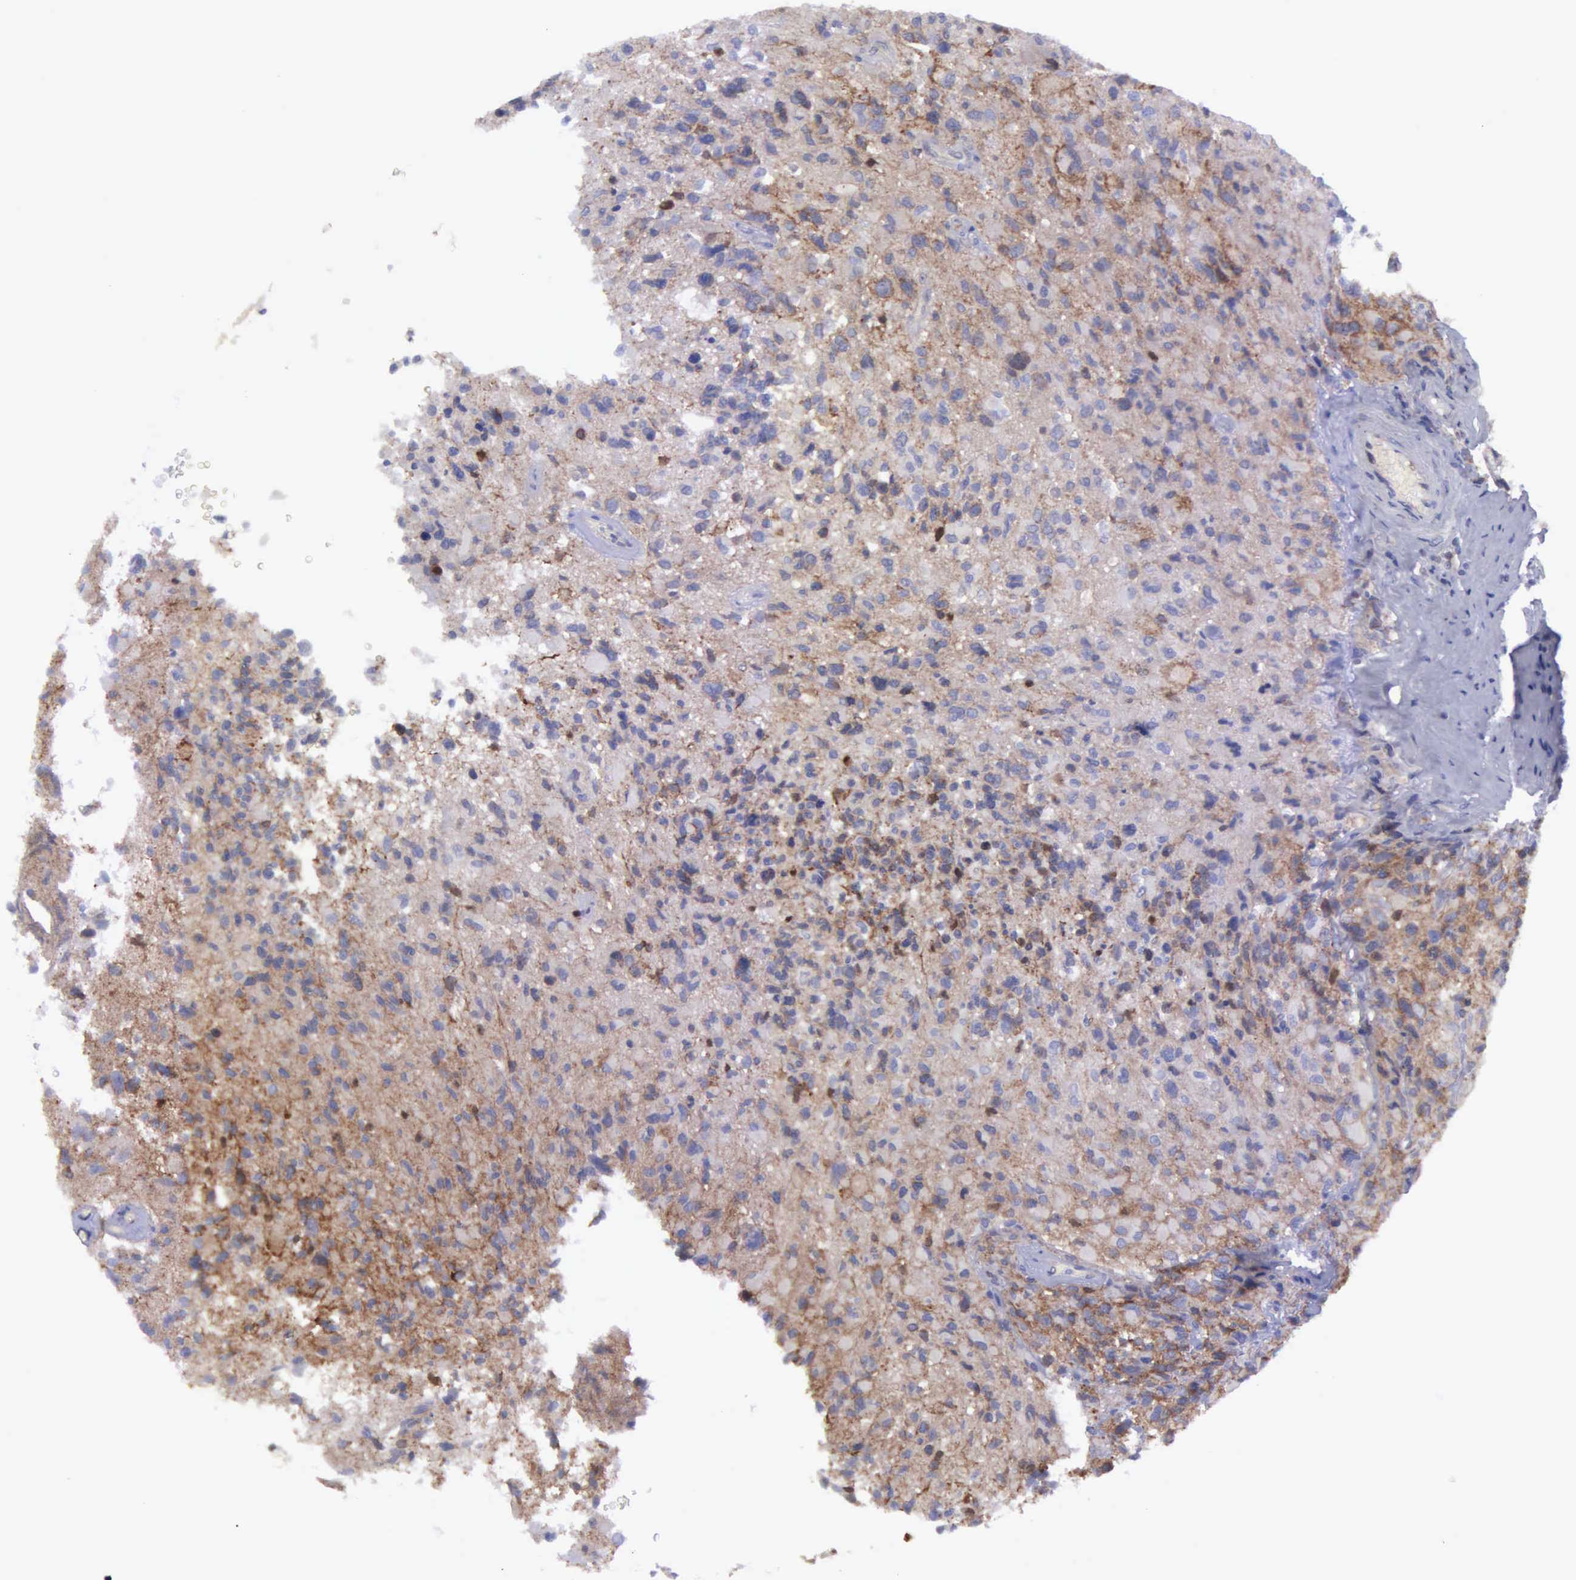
{"staining": {"intensity": "negative", "quantity": "none", "location": "none"}, "tissue": "glioma", "cell_type": "Tumor cells", "image_type": "cancer", "snomed": [{"axis": "morphology", "description": "Glioma, malignant, High grade"}, {"axis": "topography", "description": "Brain"}], "caption": "An immunohistochemistry (IHC) image of glioma is shown. There is no staining in tumor cells of glioma. (DAB immunohistochemistry visualized using brightfield microscopy, high magnification).", "gene": "MICAL3", "patient": {"sex": "male", "age": 69}}